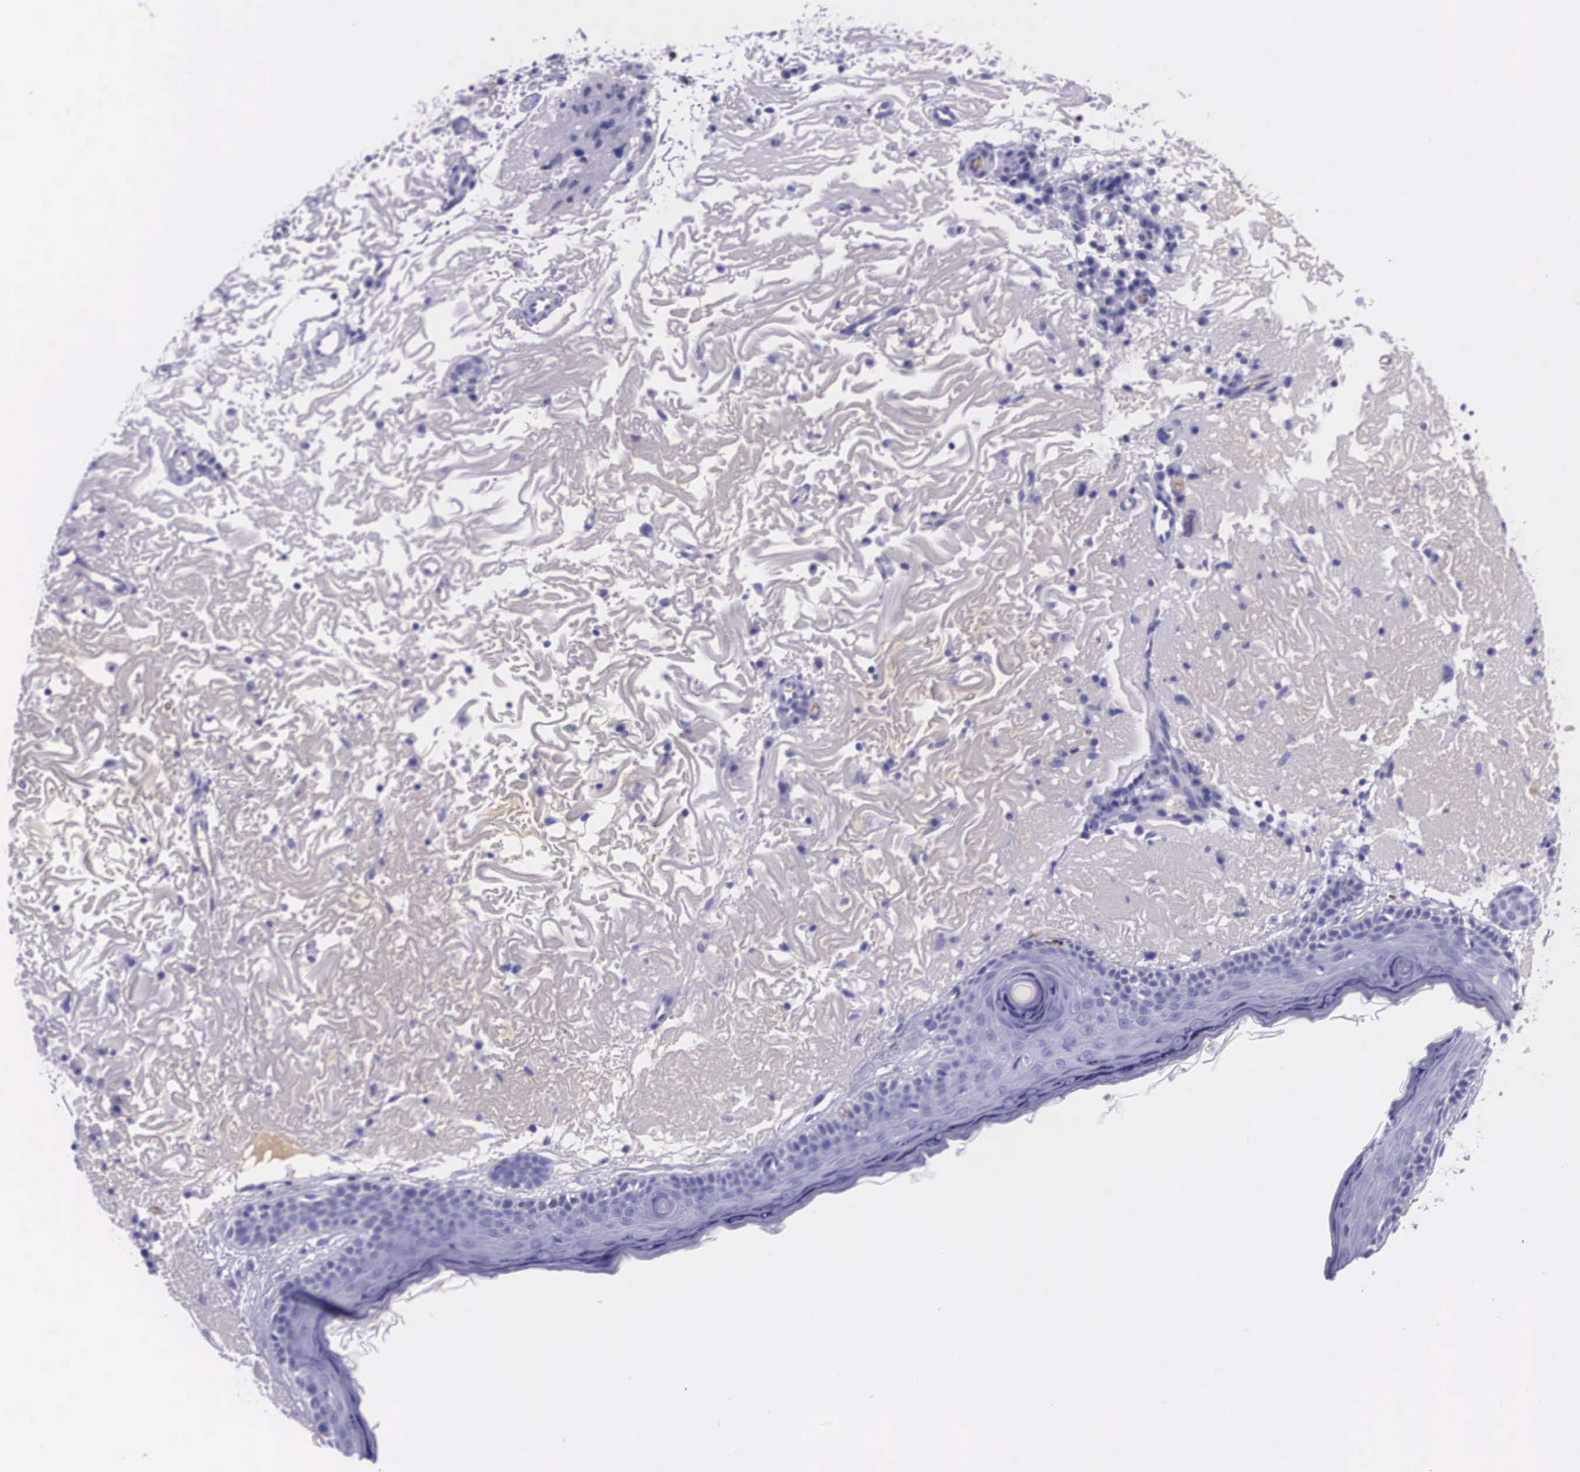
{"staining": {"intensity": "negative", "quantity": "none", "location": "none"}, "tissue": "skin", "cell_type": "Fibroblasts", "image_type": "normal", "snomed": [{"axis": "morphology", "description": "Normal tissue, NOS"}, {"axis": "topography", "description": "Skin"}], "caption": "IHC image of benign skin: skin stained with DAB displays no significant protein positivity in fibroblasts. (DAB immunohistochemistry (IHC) visualized using brightfield microscopy, high magnification).", "gene": "PLG", "patient": {"sex": "female", "age": 90}}